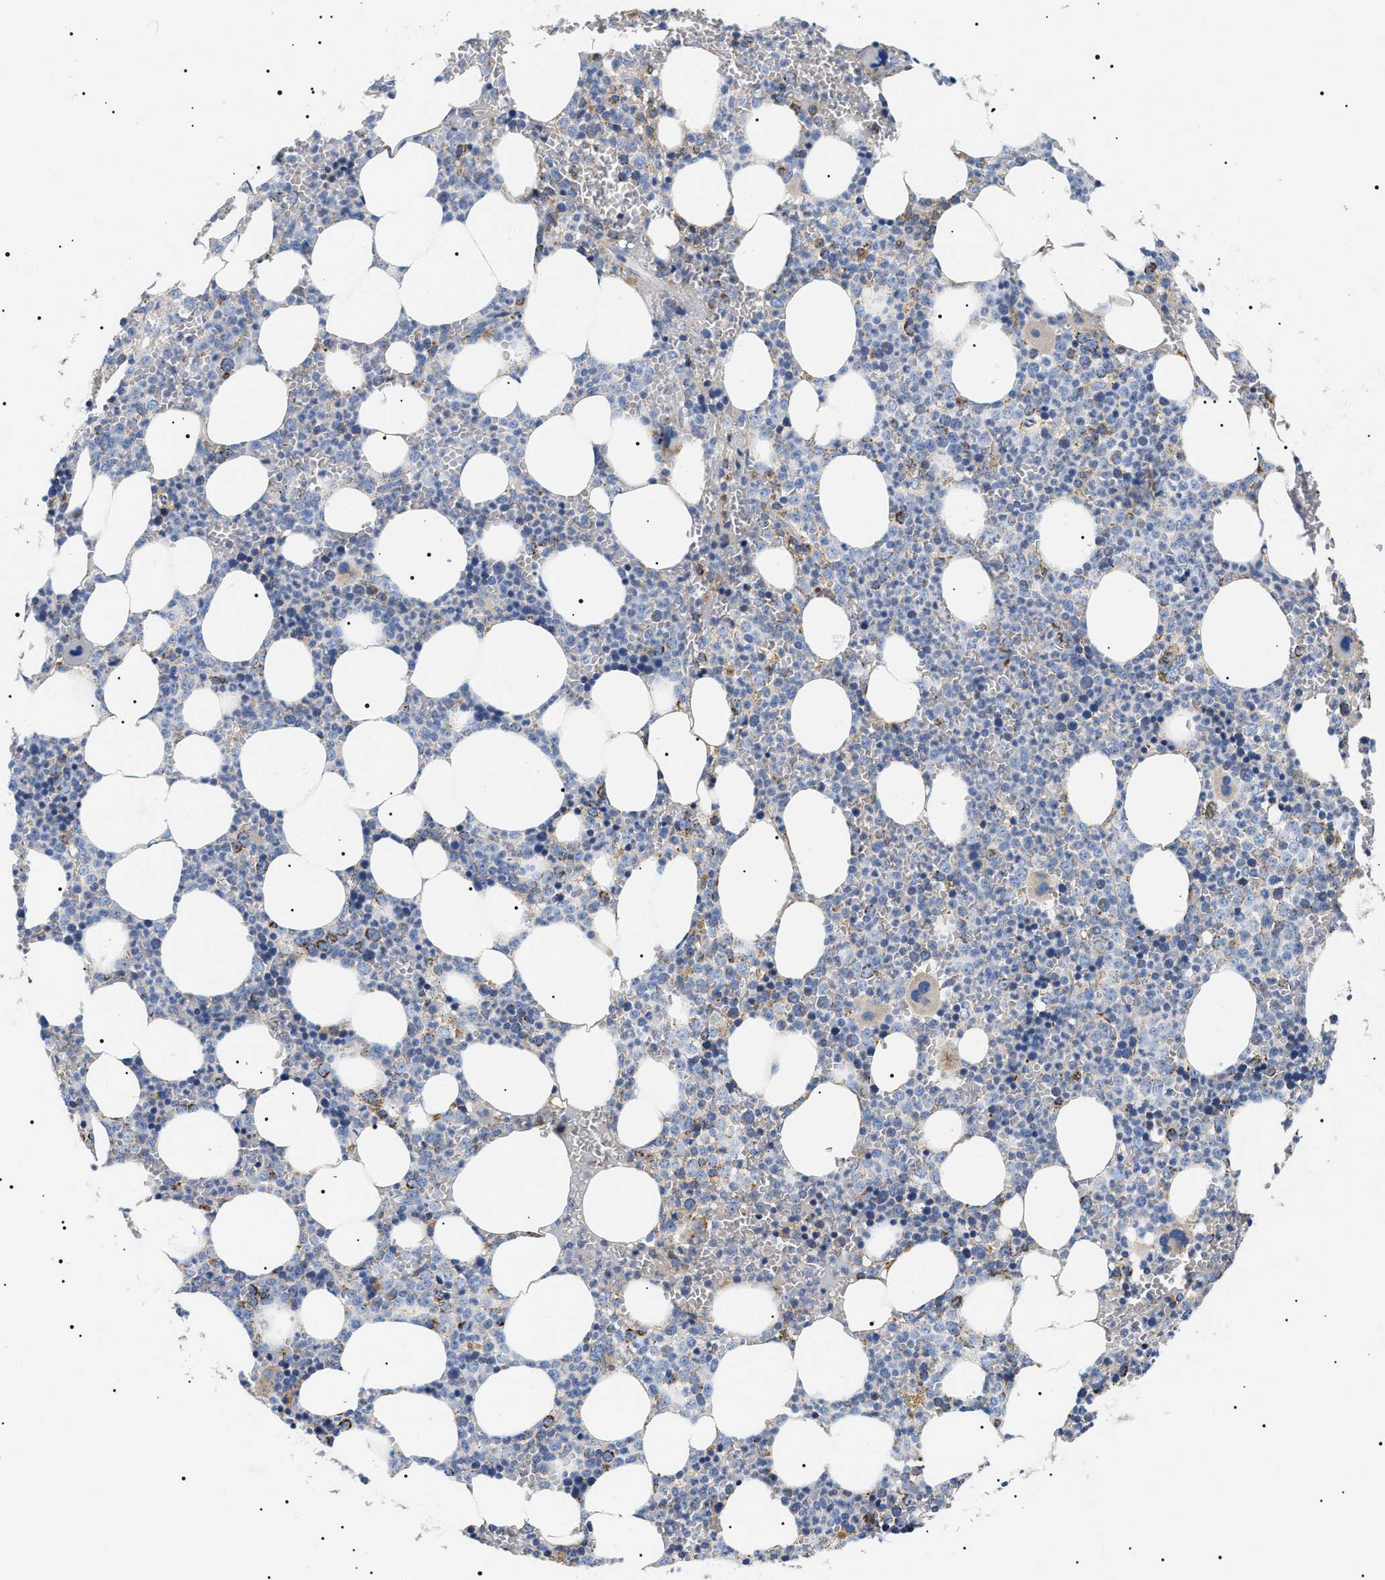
{"staining": {"intensity": "moderate", "quantity": "<25%", "location": "cytoplasmic/membranous"}, "tissue": "bone marrow", "cell_type": "Hematopoietic cells", "image_type": "normal", "snomed": [{"axis": "morphology", "description": "Normal tissue, NOS"}, {"axis": "morphology", "description": "Inflammation, NOS"}, {"axis": "topography", "description": "Bone marrow"}], "caption": "A histopathology image showing moderate cytoplasmic/membranous positivity in approximately <25% of hematopoietic cells in normal bone marrow, as visualized by brown immunohistochemical staining.", "gene": "OXSM", "patient": {"sex": "female", "age": 67}}